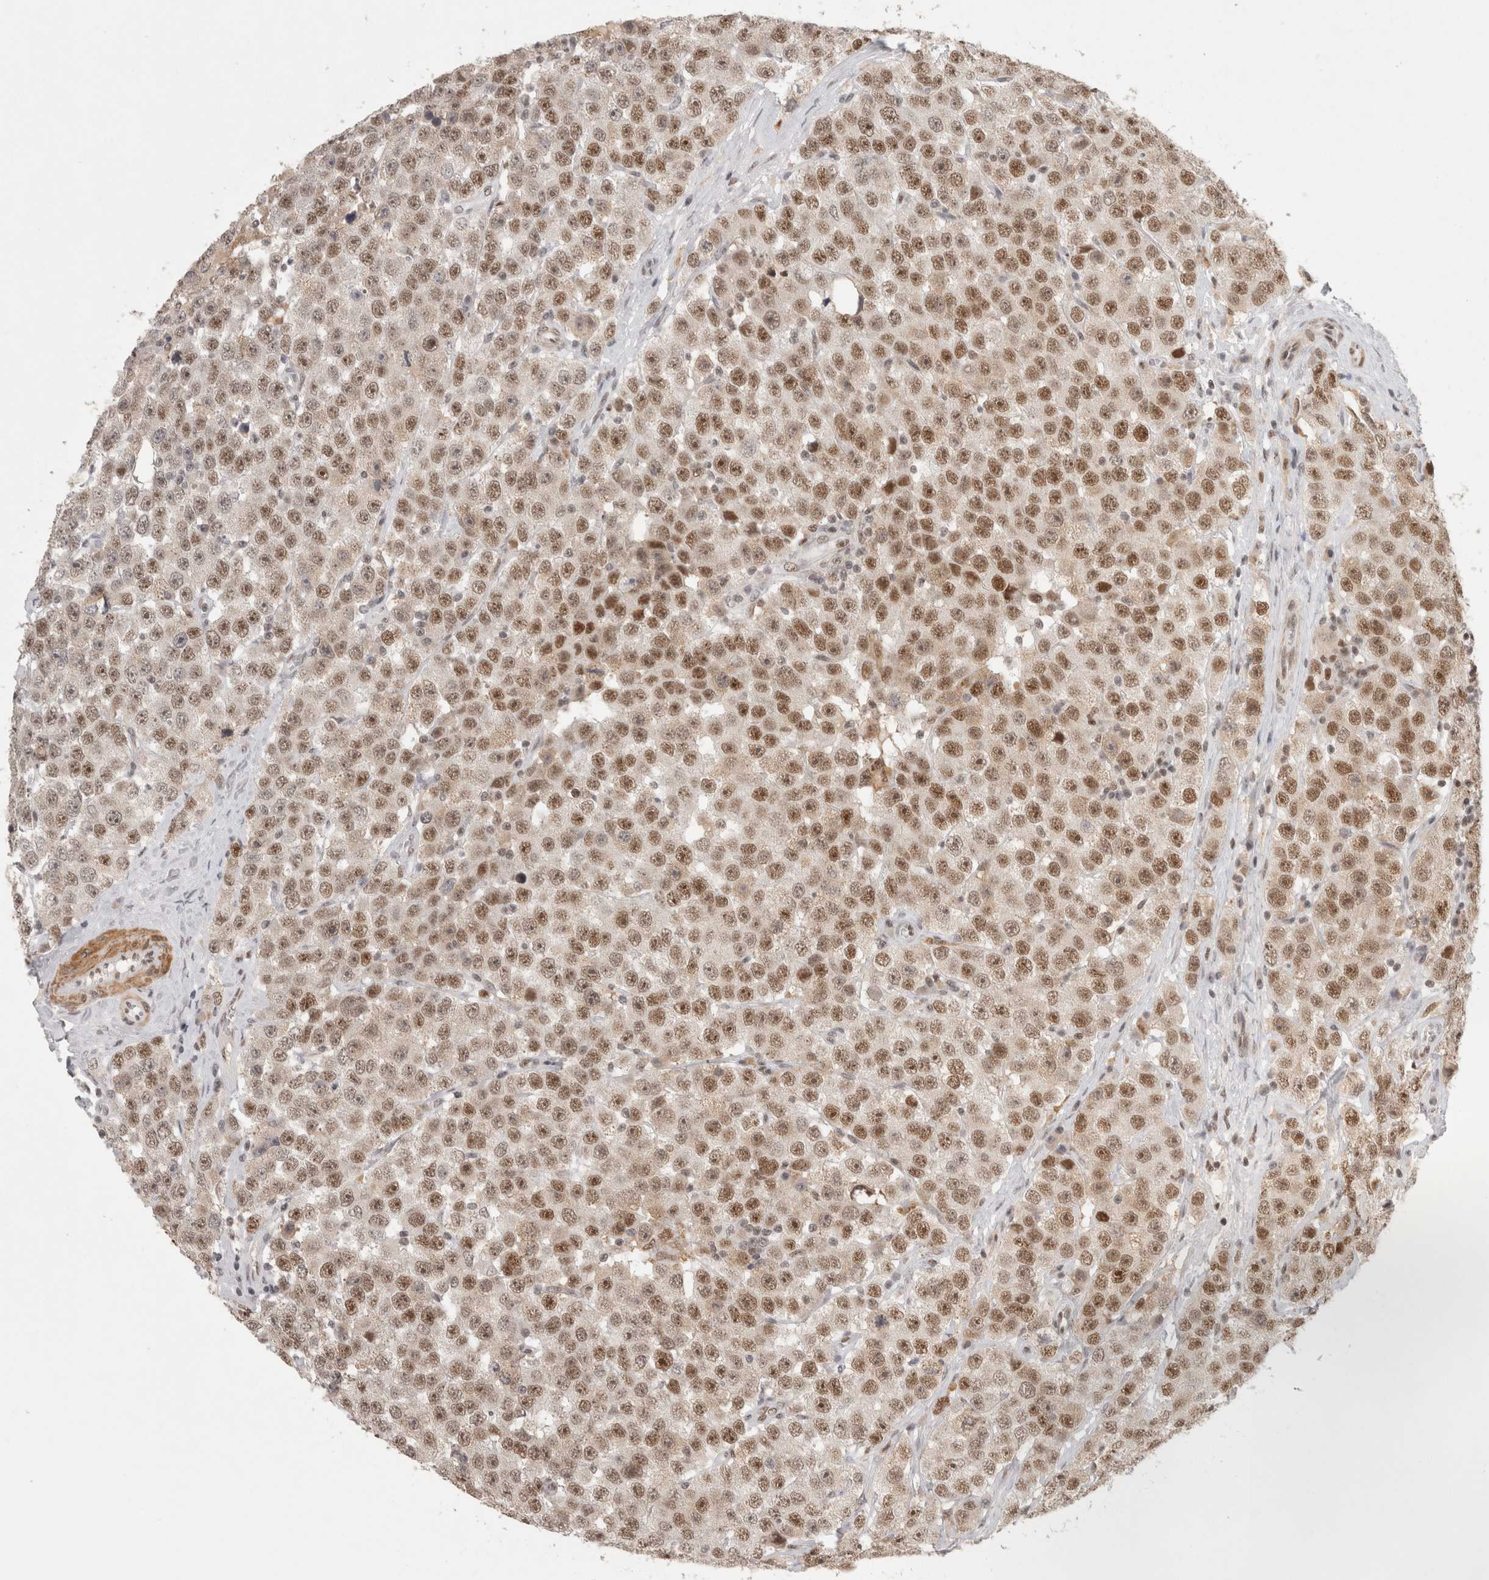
{"staining": {"intensity": "moderate", "quantity": ">75%", "location": "nuclear"}, "tissue": "testis cancer", "cell_type": "Tumor cells", "image_type": "cancer", "snomed": [{"axis": "morphology", "description": "Seminoma, NOS"}, {"axis": "morphology", "description": "Carcinoma, Embryonal, NOS"}, {"axis": "topography", "description": "Testis"}], "caption": "A high-resolution image shows IHC staining of seminoma (testis), which reveals moderate nuclear positivity in about >75% of tumor cells.", "gene": "ZNF830", "patient": {"sex": "male", "age": 28}}